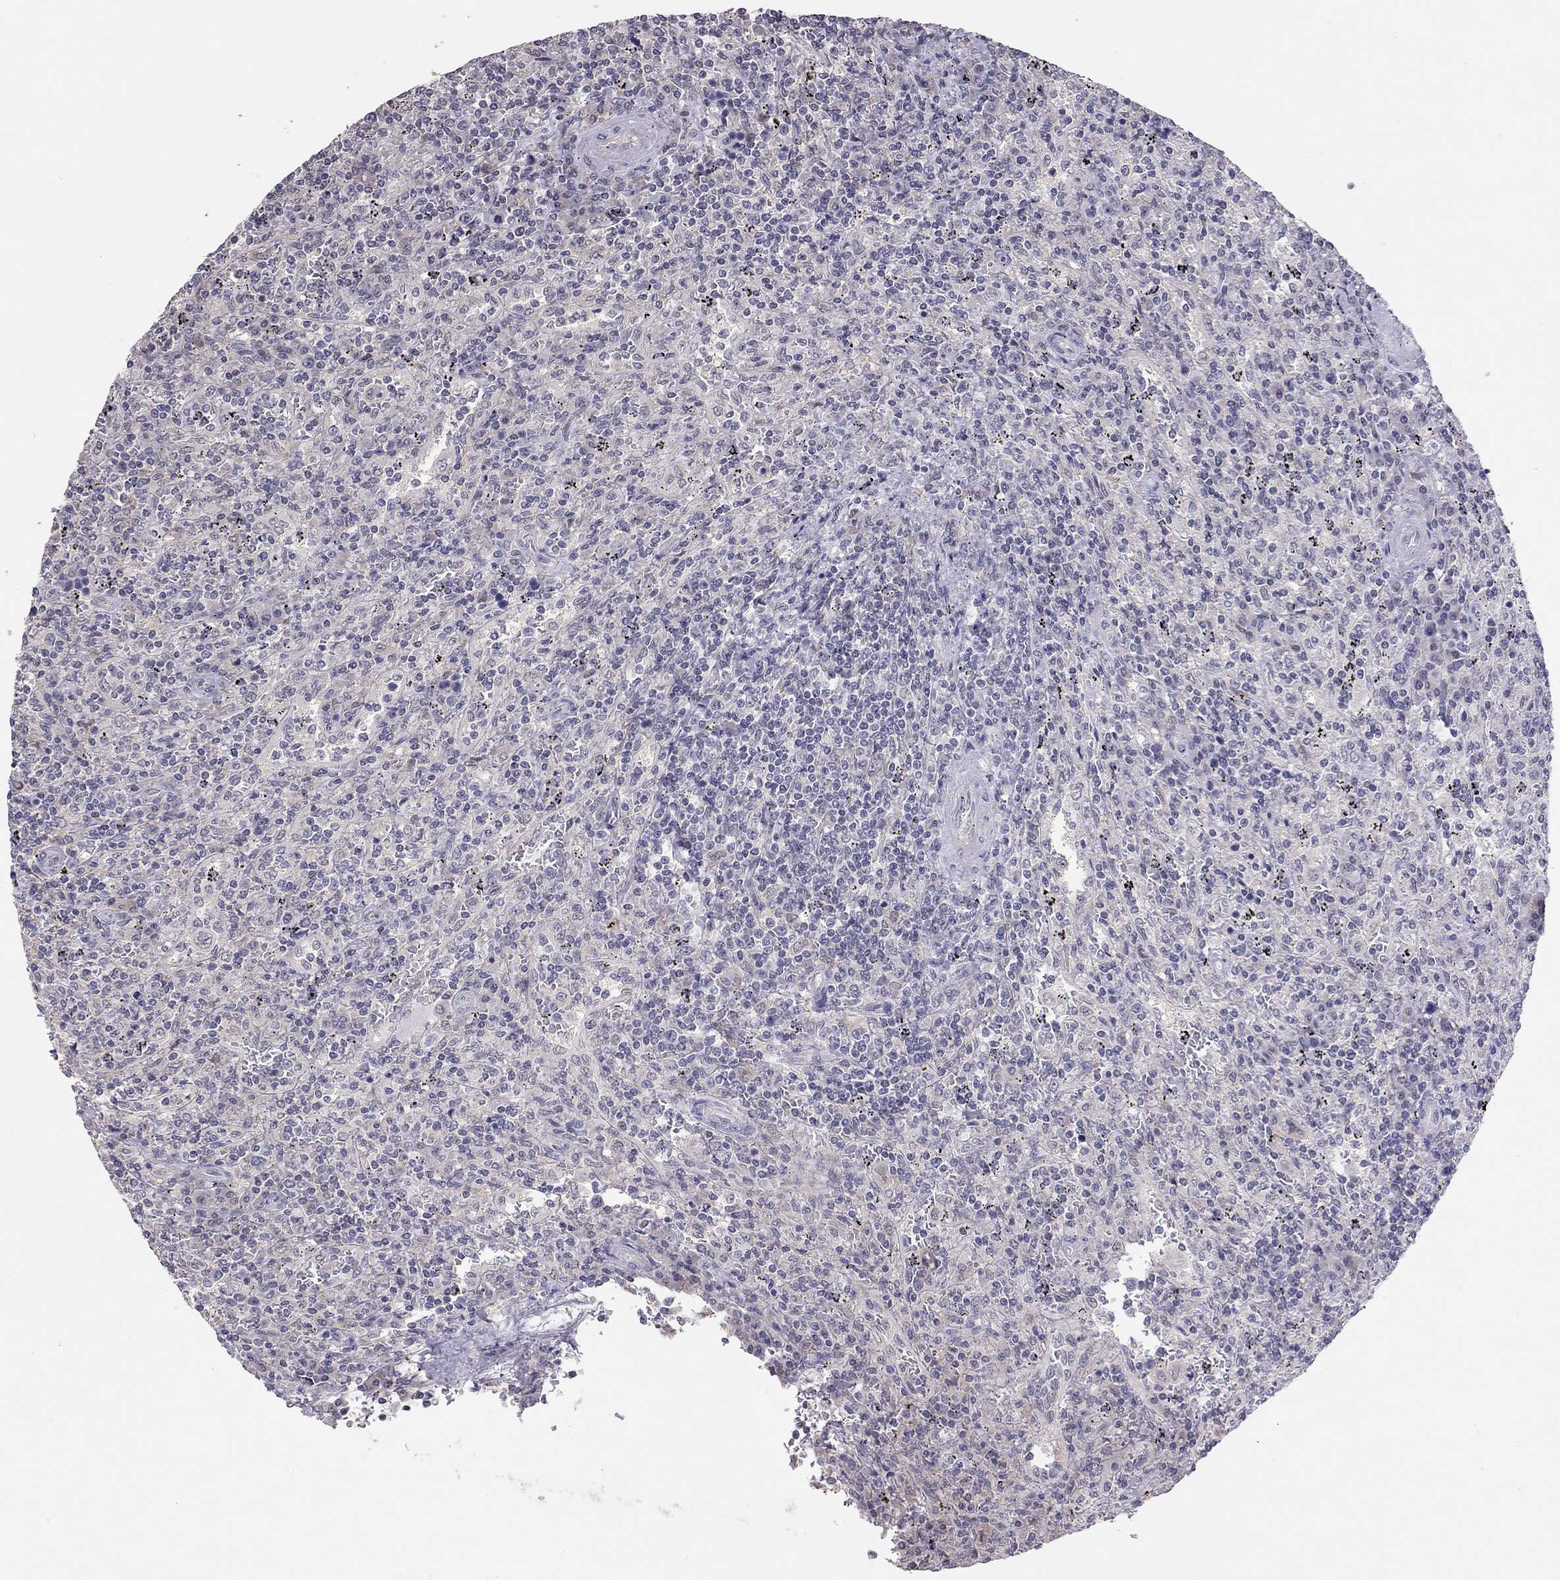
{"staining": {"intensity": "negative", "quantity": "none", "location": "none"}, "tissue": "lymphoma", "cell_type": "Tumor cells", "image_type": "cancer", "snomed": [{"axis": "morphology", "description": "Malignant lymphoma, non-Hodgkin's type, Low grade"}, {"axis": "topography", "description": "Spleen"}], "caption": "Immunohistochemistry (IHC) of lymphoma displays no positivity in tumor cells.", "gene": "HSF2BP", "patient": {"sex": "male", "age": 62}}